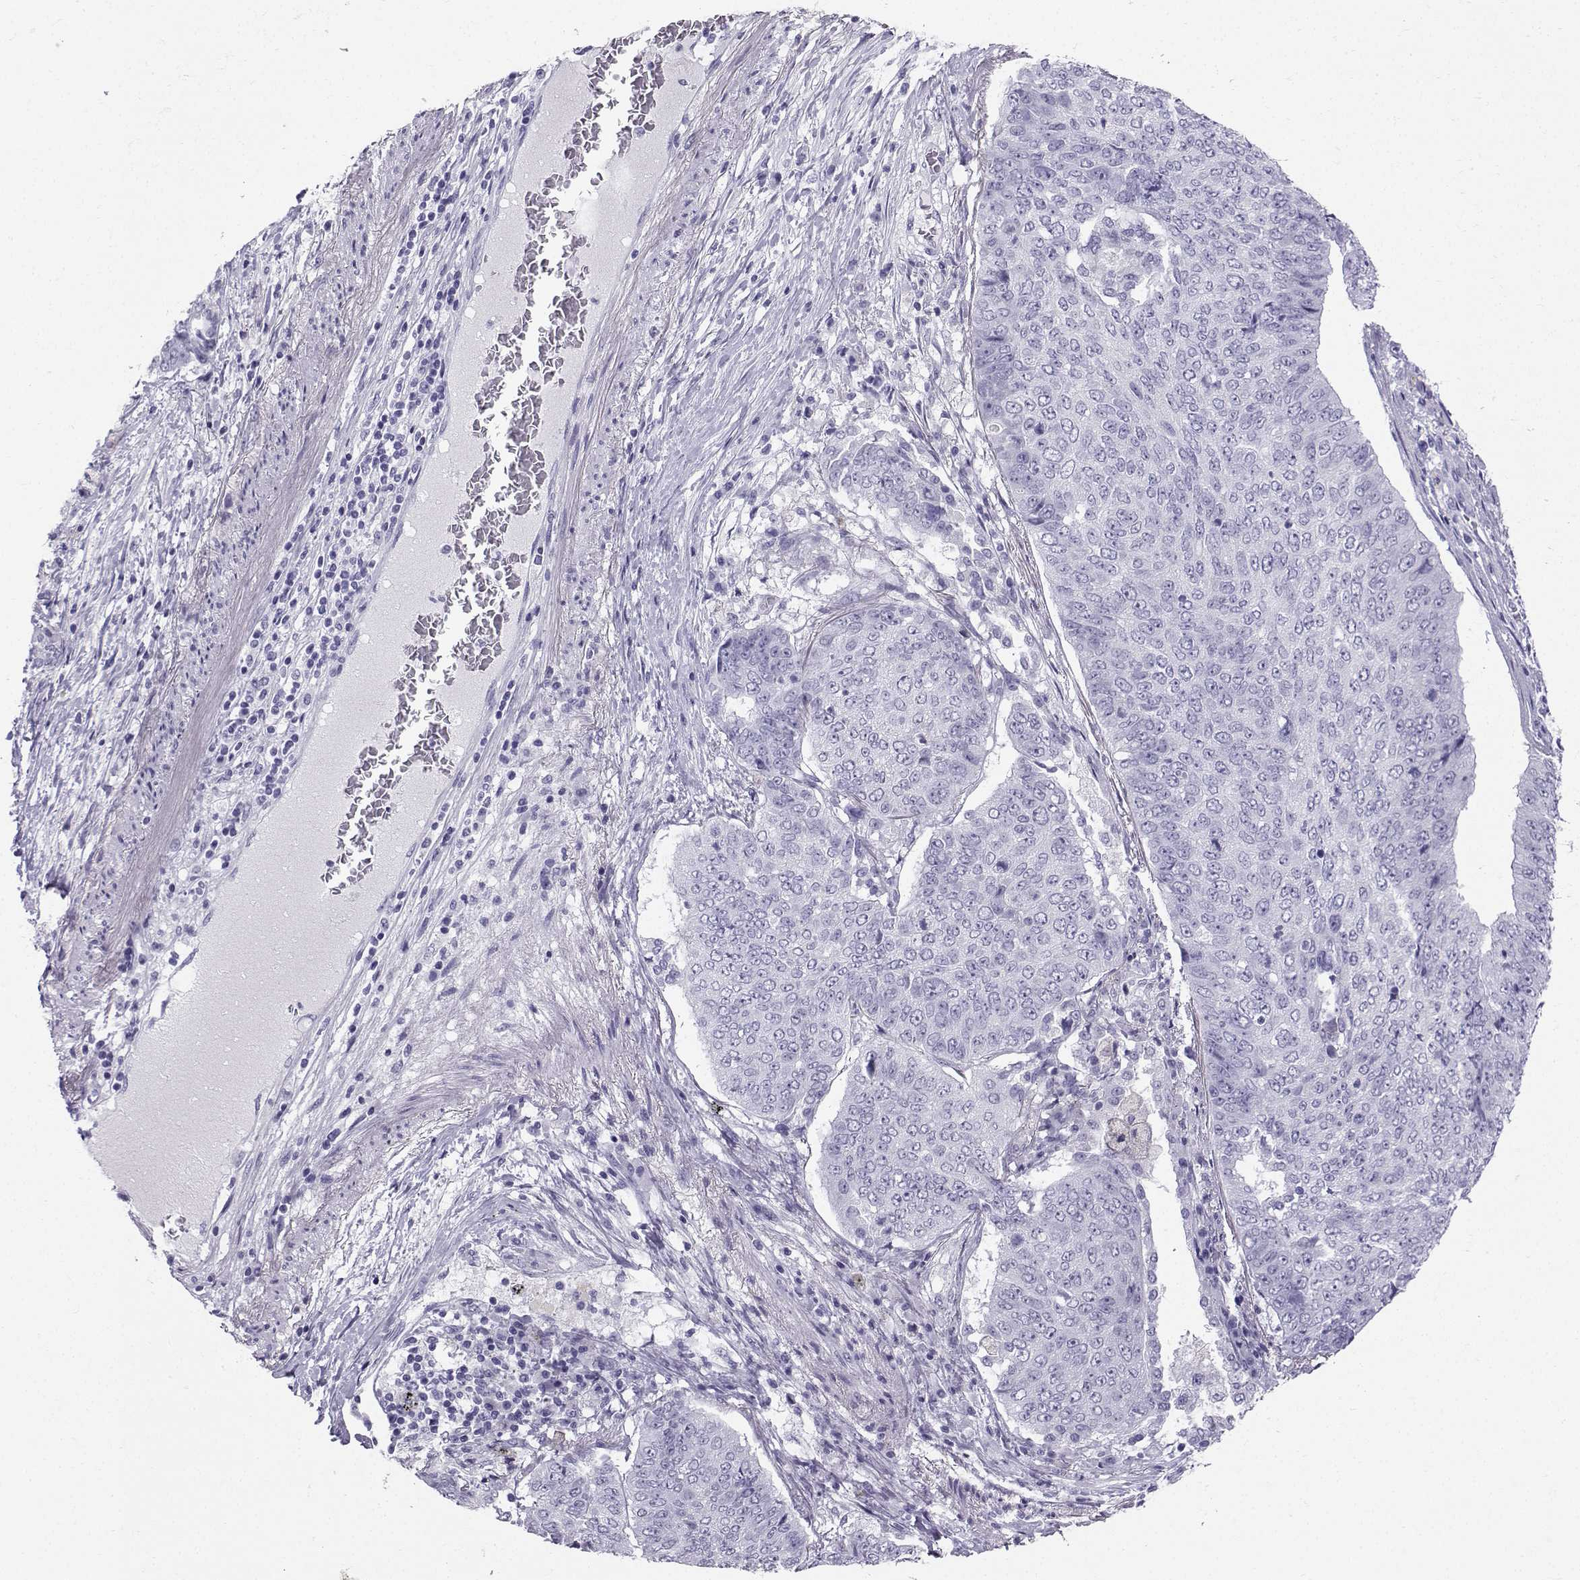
{"staining": {"intensity": "negative", "quantity": "none", "location": "none"}, "tissue": "lung cancer", "cell_type": "Tumor cells", "image_type": "cancer", "snomed": [{"axis": "morphology", "description": "Normal tissue, NOS"}, {"axis": "morphology", "description": "Squamous cell carcinoma, NOS"}, {"axis": "topography", "description": "Bronchus"}, {"axis": "topography", "description": "Lung"}], "caption": "High magnification brightfield microscopy of lung cancer stained with DAB (3,3'-diaminobenzidine) (brown) and counterstained with hematoxylin (blue): tumor cells show no significant positivity.", "gene": "NEFL", "patient": {"sex": "male", "age": 64}}